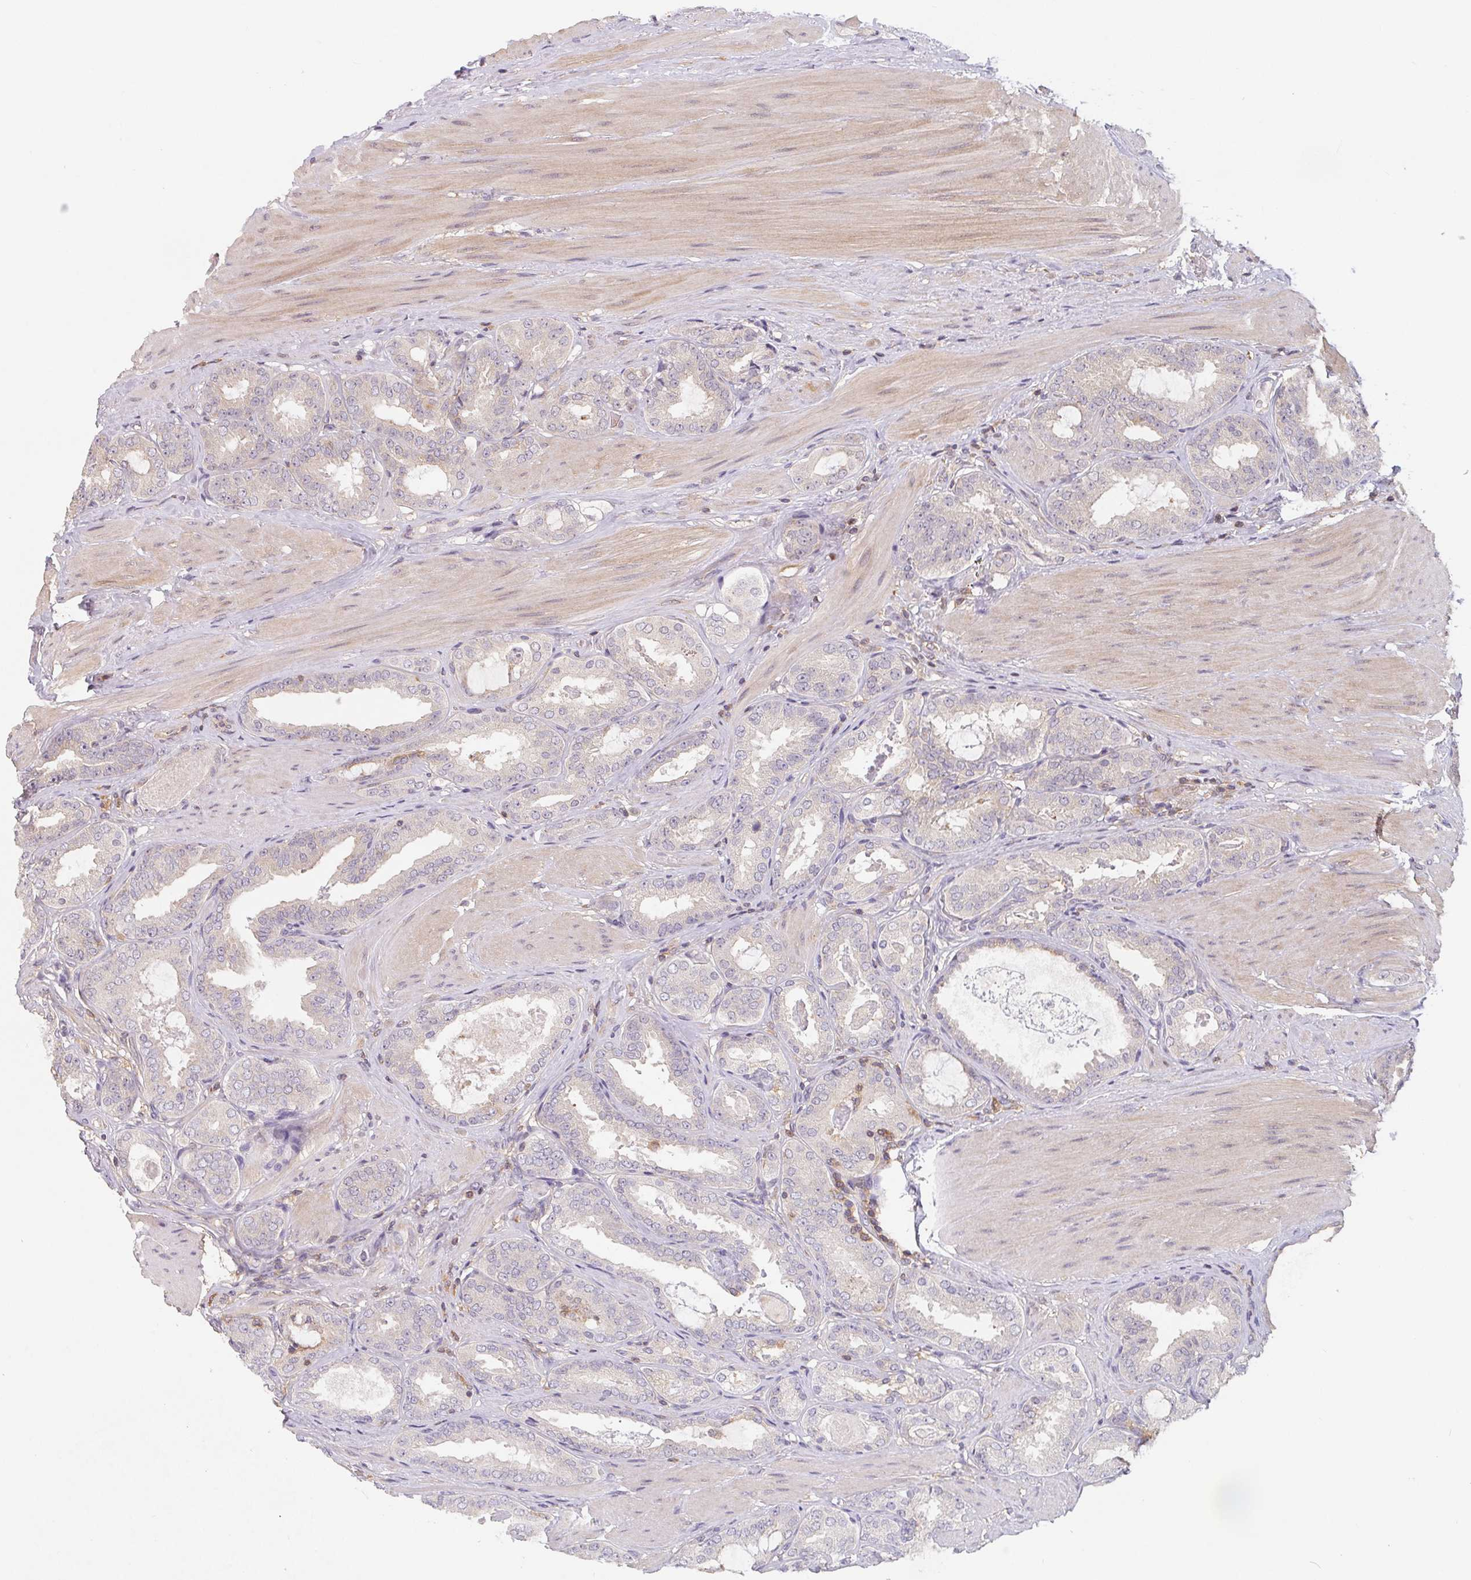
{"staining": {"intensity": "negative", "quantity": "none", "location": "none"}, "tissue": "prostate cancer", "cell_type": "Tumor cells", "image_type": "cancer", "snomed": [{"axis": "morphology", "description": "Adenocarcinoma, High grade"}, {"axis": "topography", "description": "Prostate"}], "caption": "Immunohistochemistry of prostate cancer shows no expression in tumor cells.", "gene": "ANKRD13A", "patient": {"sex": "male", "age": 63}}